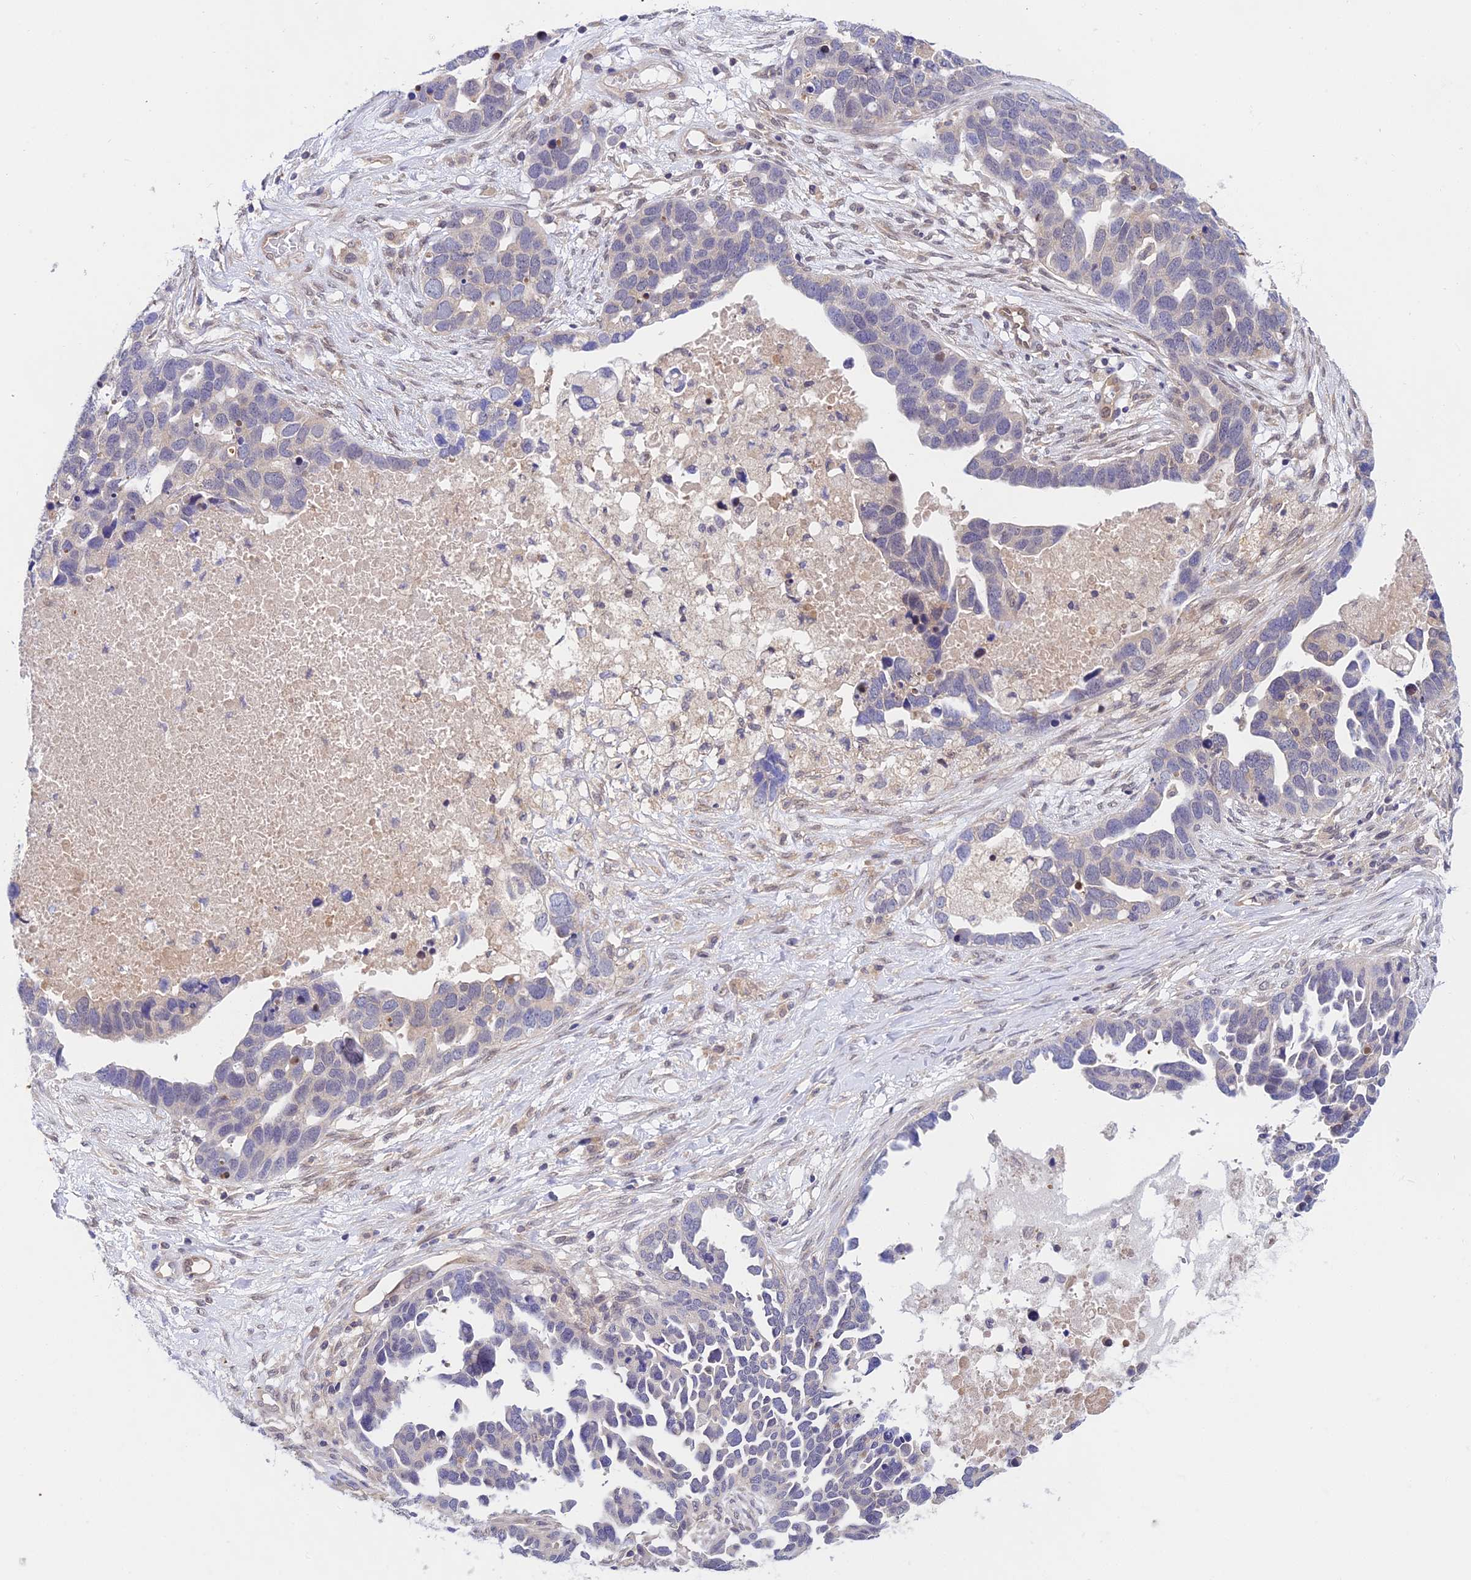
{"staining": {"intensity": "negative", "quantity": "none", "location": "none"}, "tissue": "ovarian cancer", "cell_type": "Tumor cells", "image_type": "cancer", "snomed": [{"axis": "morphology", "description": "Cystadenocarcinoma, serous, NOS"}, {"axis": "topography", "description": "Ovary"}], "caption": "This is an immunohistochemistry (IHC) image of ovarian cancer (serous cystadenocarcinoma). There is no expression in tumor cells.", "gene": "PPP2R2C", "patient": {"sex": "female", "age": 54}}